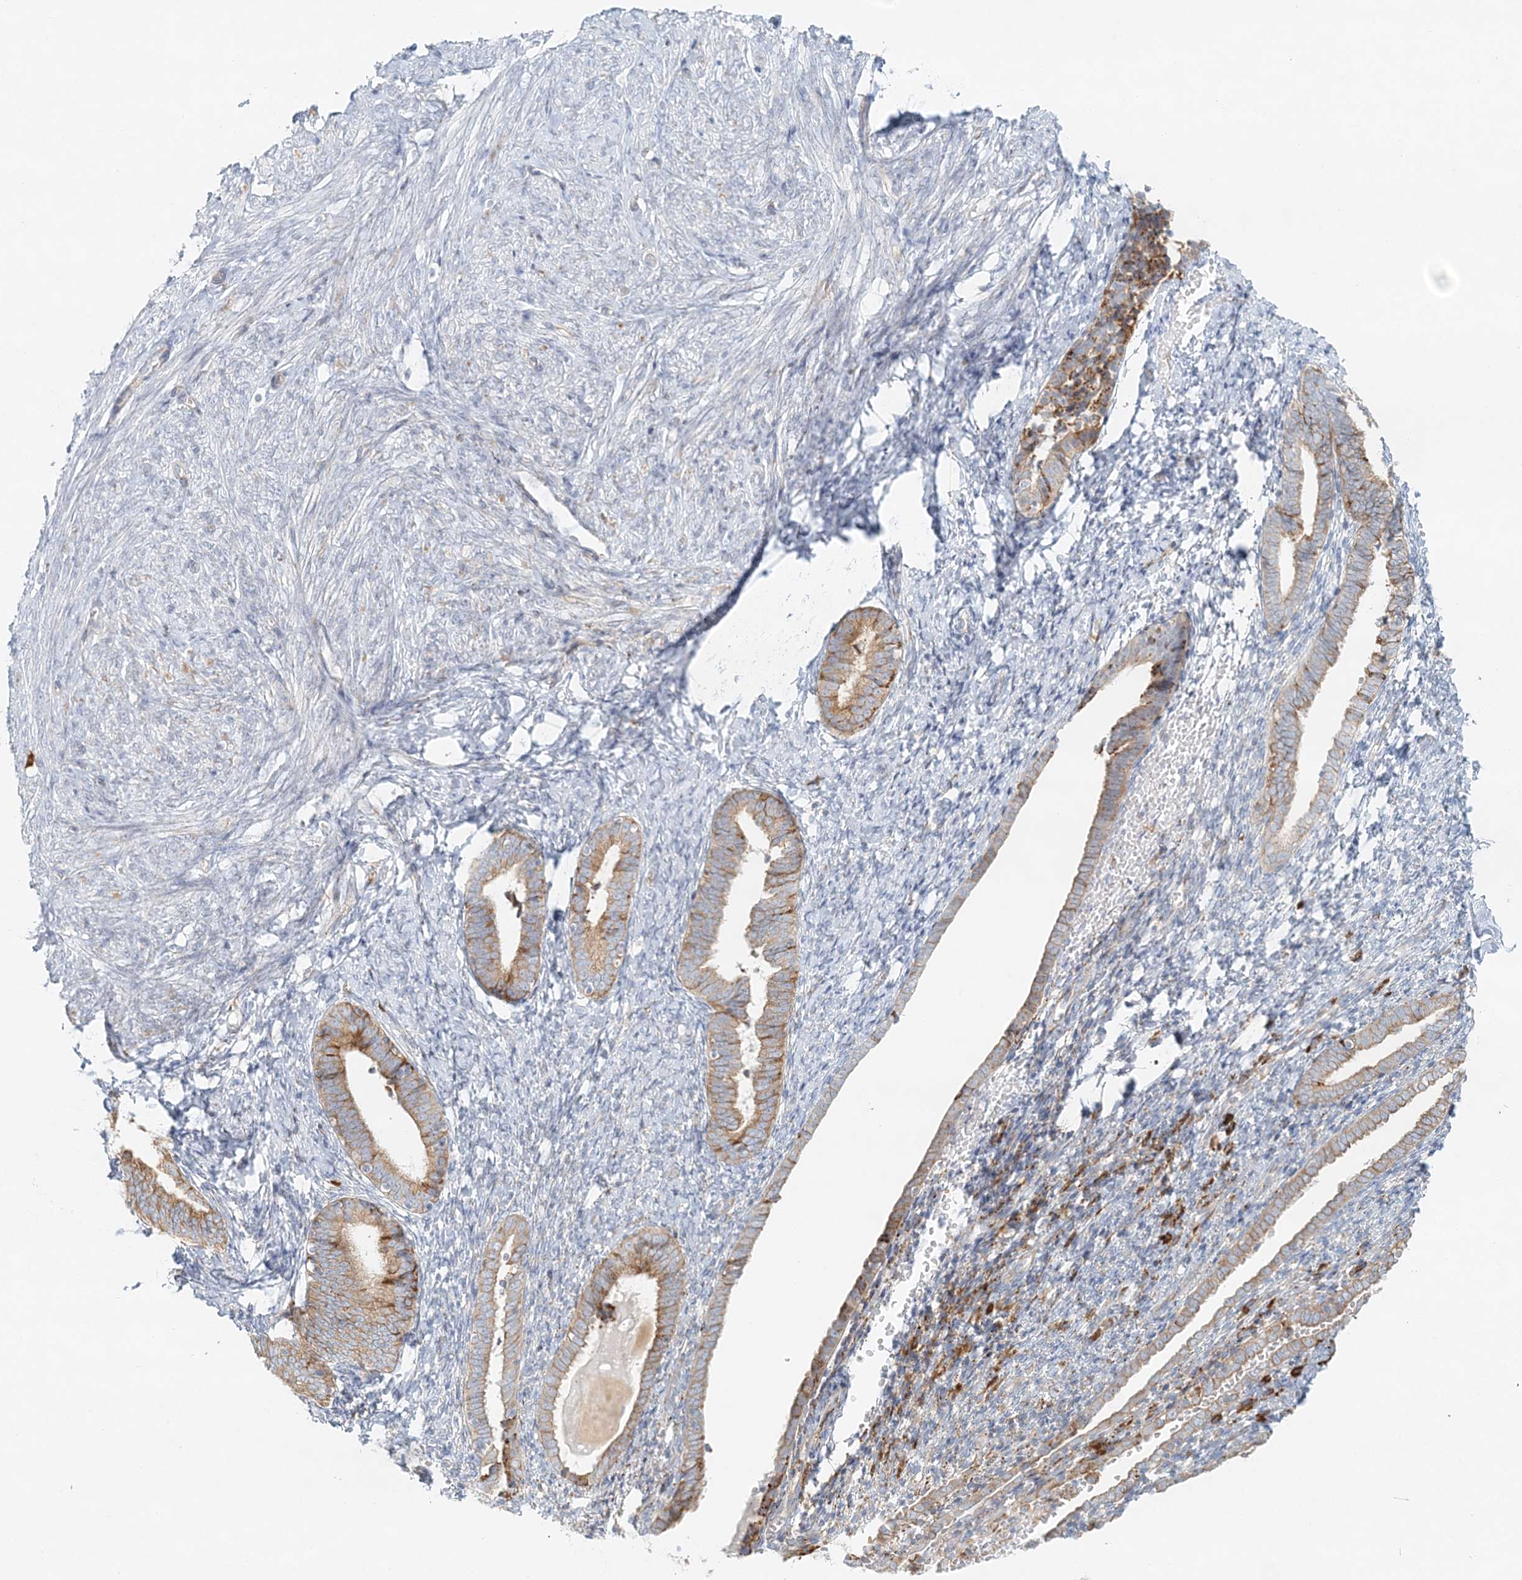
{"staining": {"intensity": "moderate", "quantity": "<25%", "location": "cytoplasmic/membranous"}, "tissue": "endometrium", "cell_type": "Cells in endometrial stroma", "image_type": "normal", "snomed": [{"axis": "morphology", "description": "Normal tissue, NOS"}, {"axis": "topography", "description": "Endometrium"}], "caption": "Brown immunohistochemical staining in benign endometrium demonstrates moderate cytoplasmic/membranous expression in approximately <25% of cells in endometrial stroma.", "gene": "STK11IP", "patient": {"sex": "female", "age": 72}}